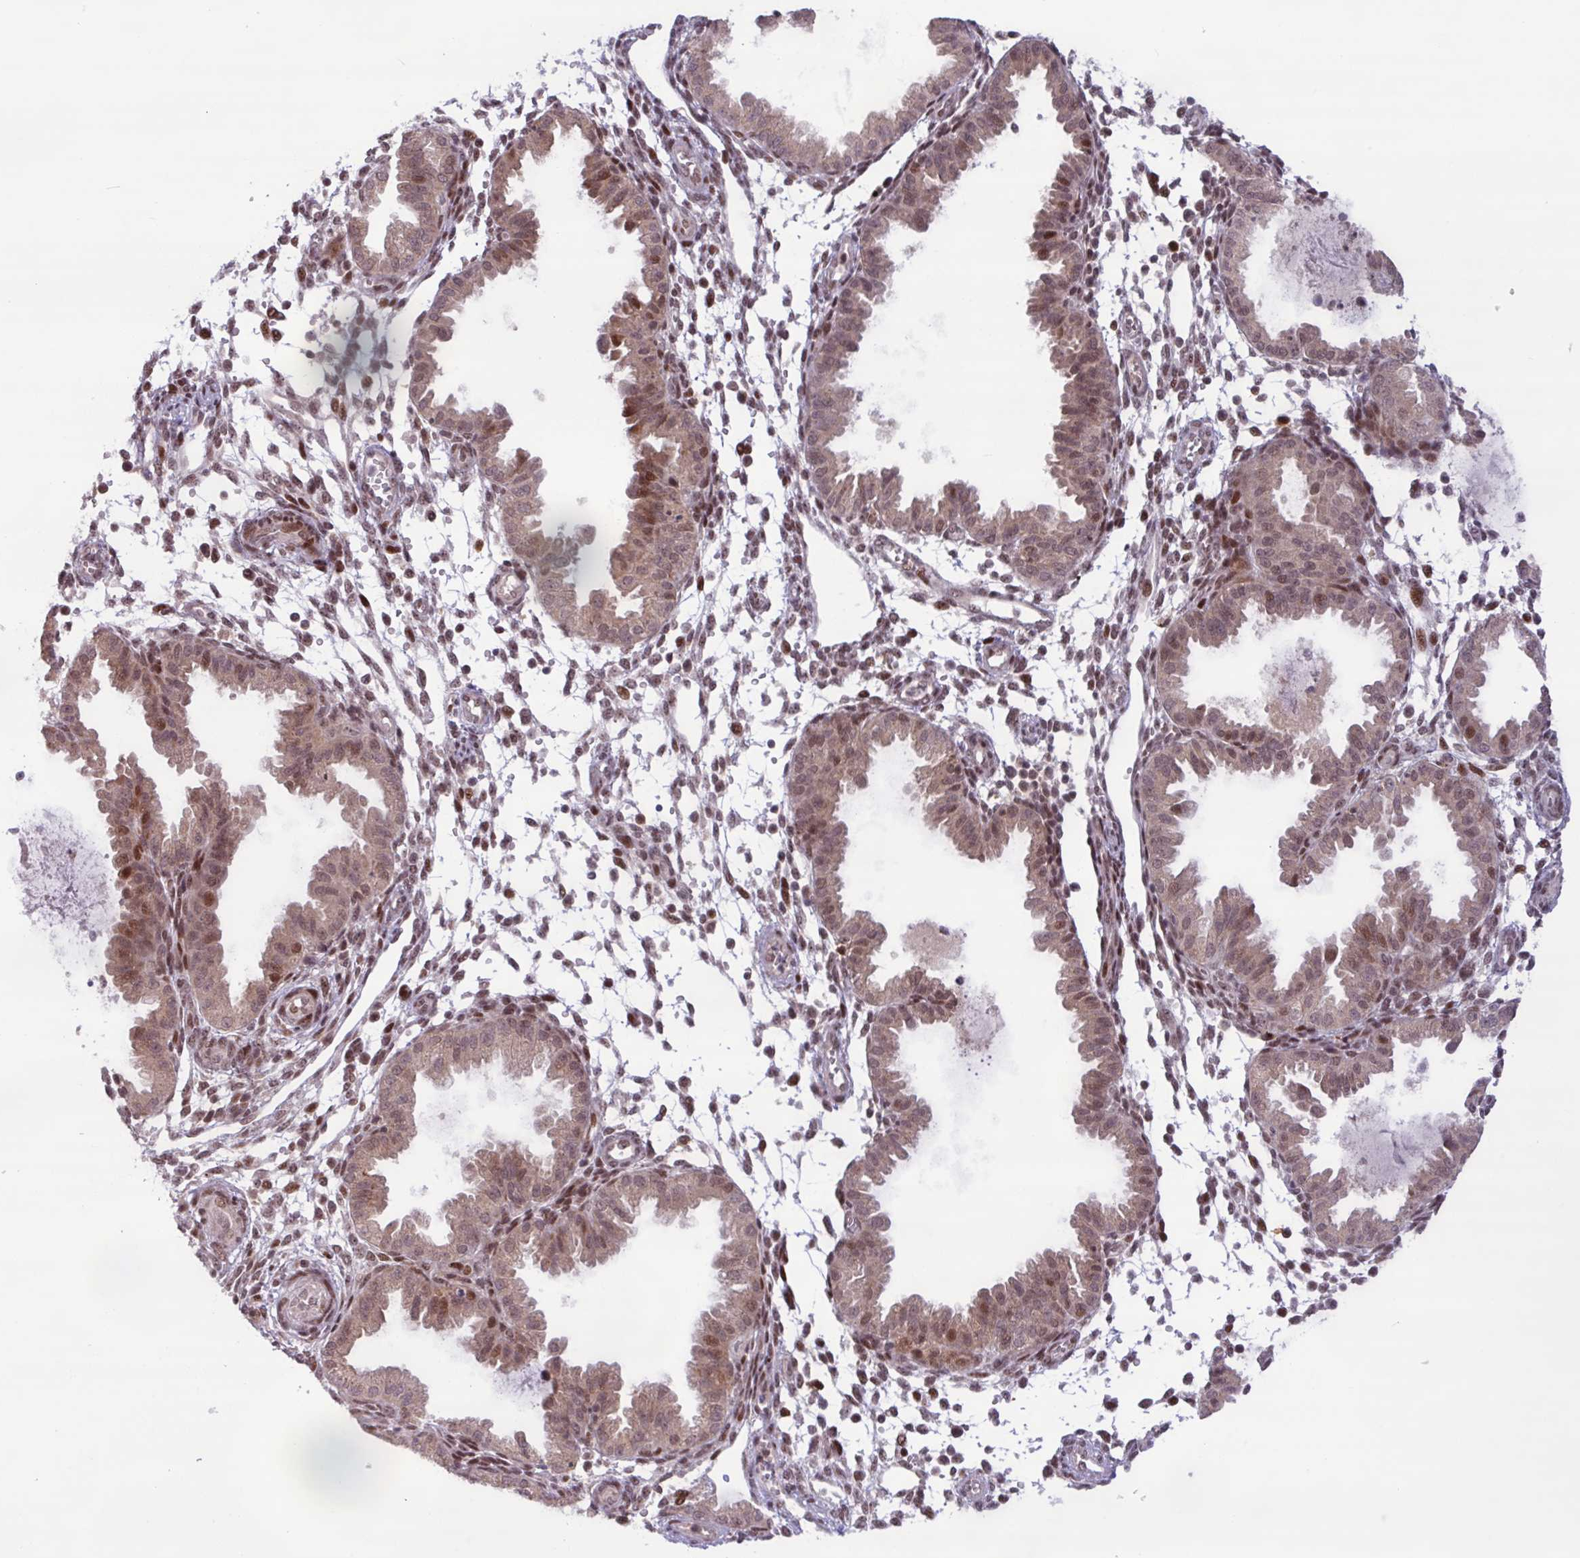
{"staining": {"intensity": "moderate", "quantity": "<25%", "location": "nuclear"}, "tissue": "endometrium", "cell_type": "Cells in endometrial stroma", "image_type": "normal", "snomed": [{"axis": "morphology", "description": "Normal tissue, NOS"}, {"axis": "topography", "description": "Endometrium"}], "caption": "A histopathology image of endometrium stained for a protein shows moderate nuclear brown staining in cells in endometrial stroma.", "gene": "BRD3", "patient": {"sex": "female", "age": 33}}